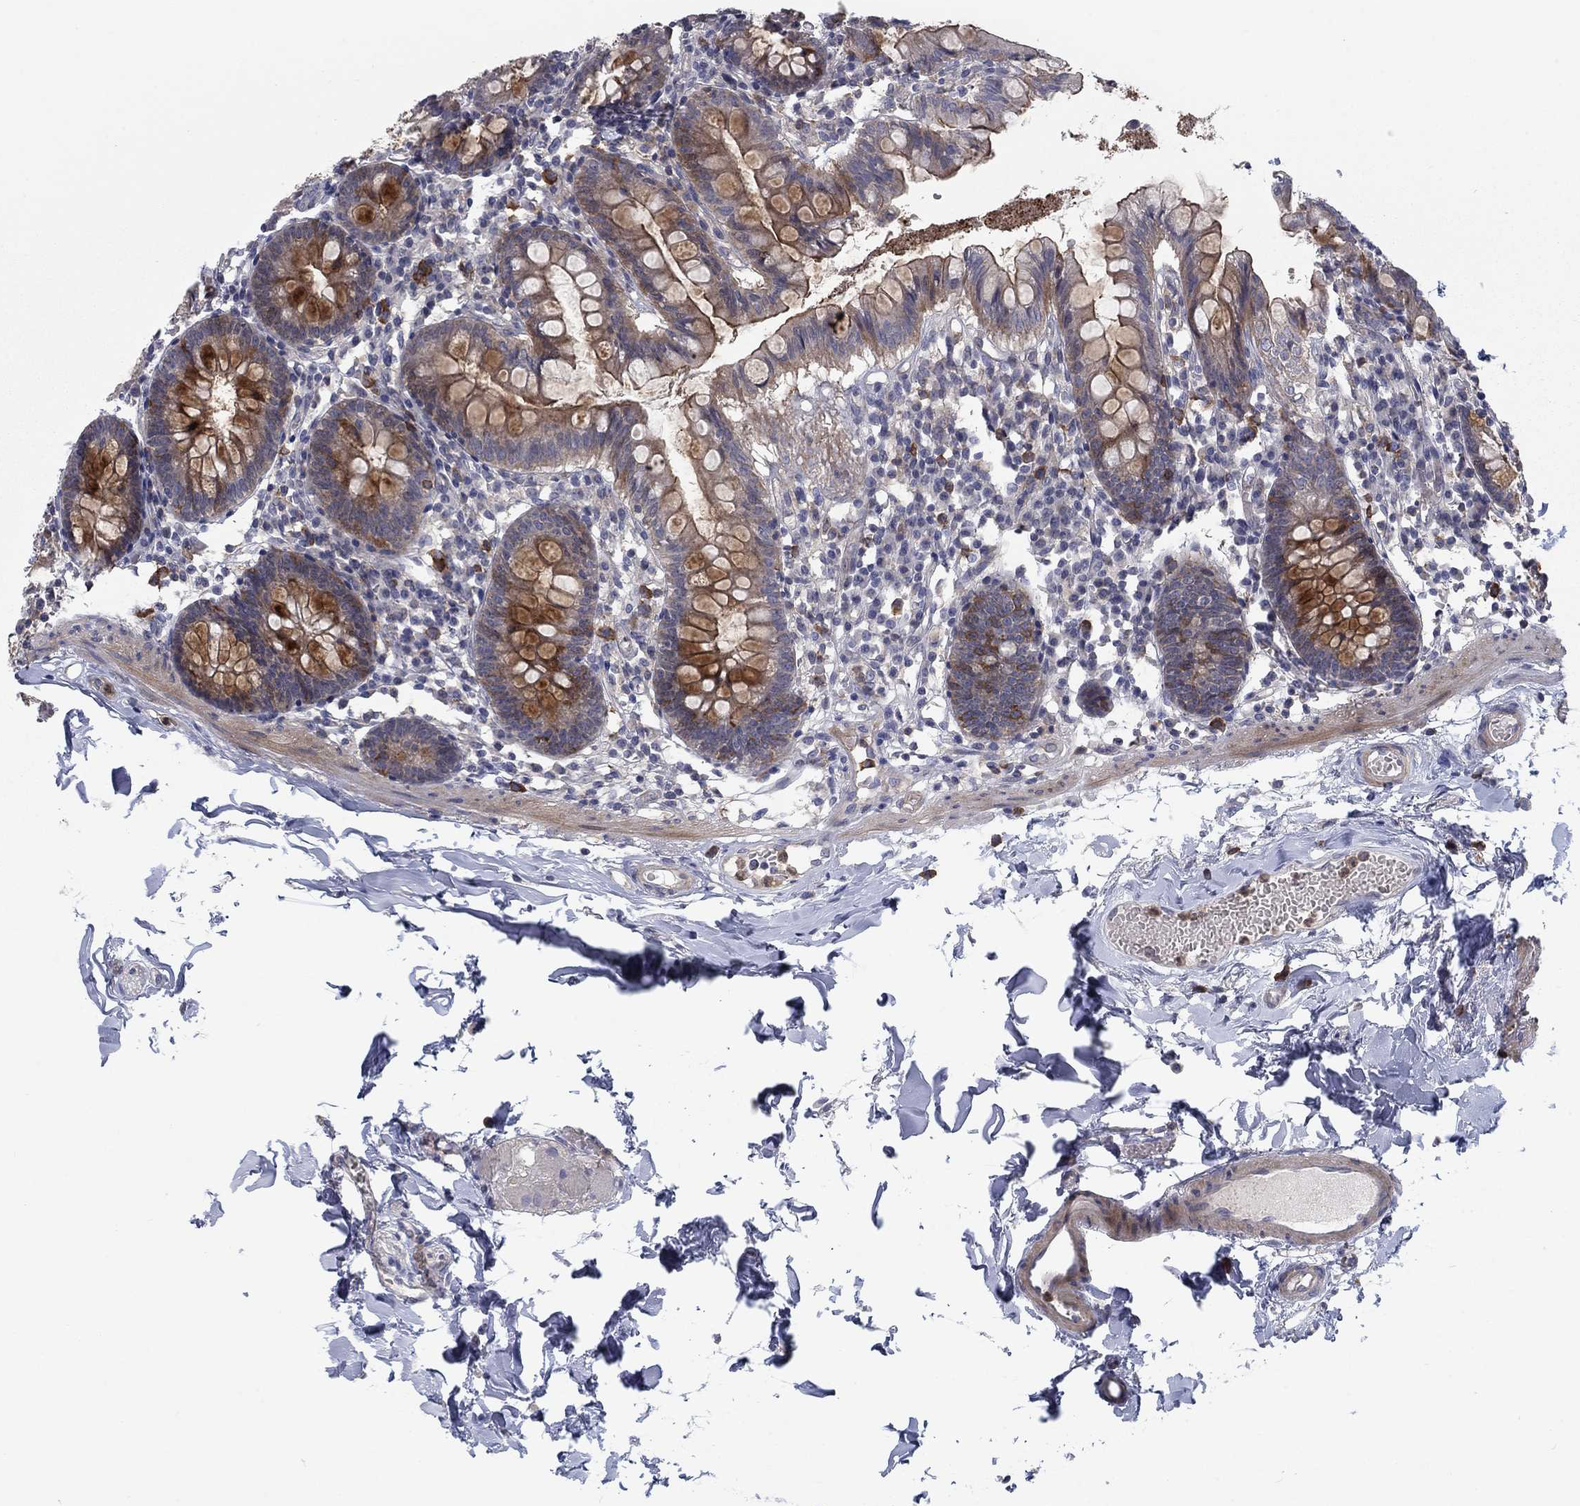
{"staining": {"intensity": "strong", "quantity": "25%-75%", "location": "cytoplasmic/membranous"}, "tissue": "small intestine", "cell_type": "Glandular cells", "image_type": "normal", "snomed": [{"axis": "morphology", "description": "Normal tissue, NOS"}, {"axis": "topography", "description": "Small intestine"}], "caption": "A brown stain shows strong cytoplasmic/membranous staining of a protein in glandular cells of benign small intestine.", "gene": "KIF15", "patient": {"sex": "female", "age": 90}}